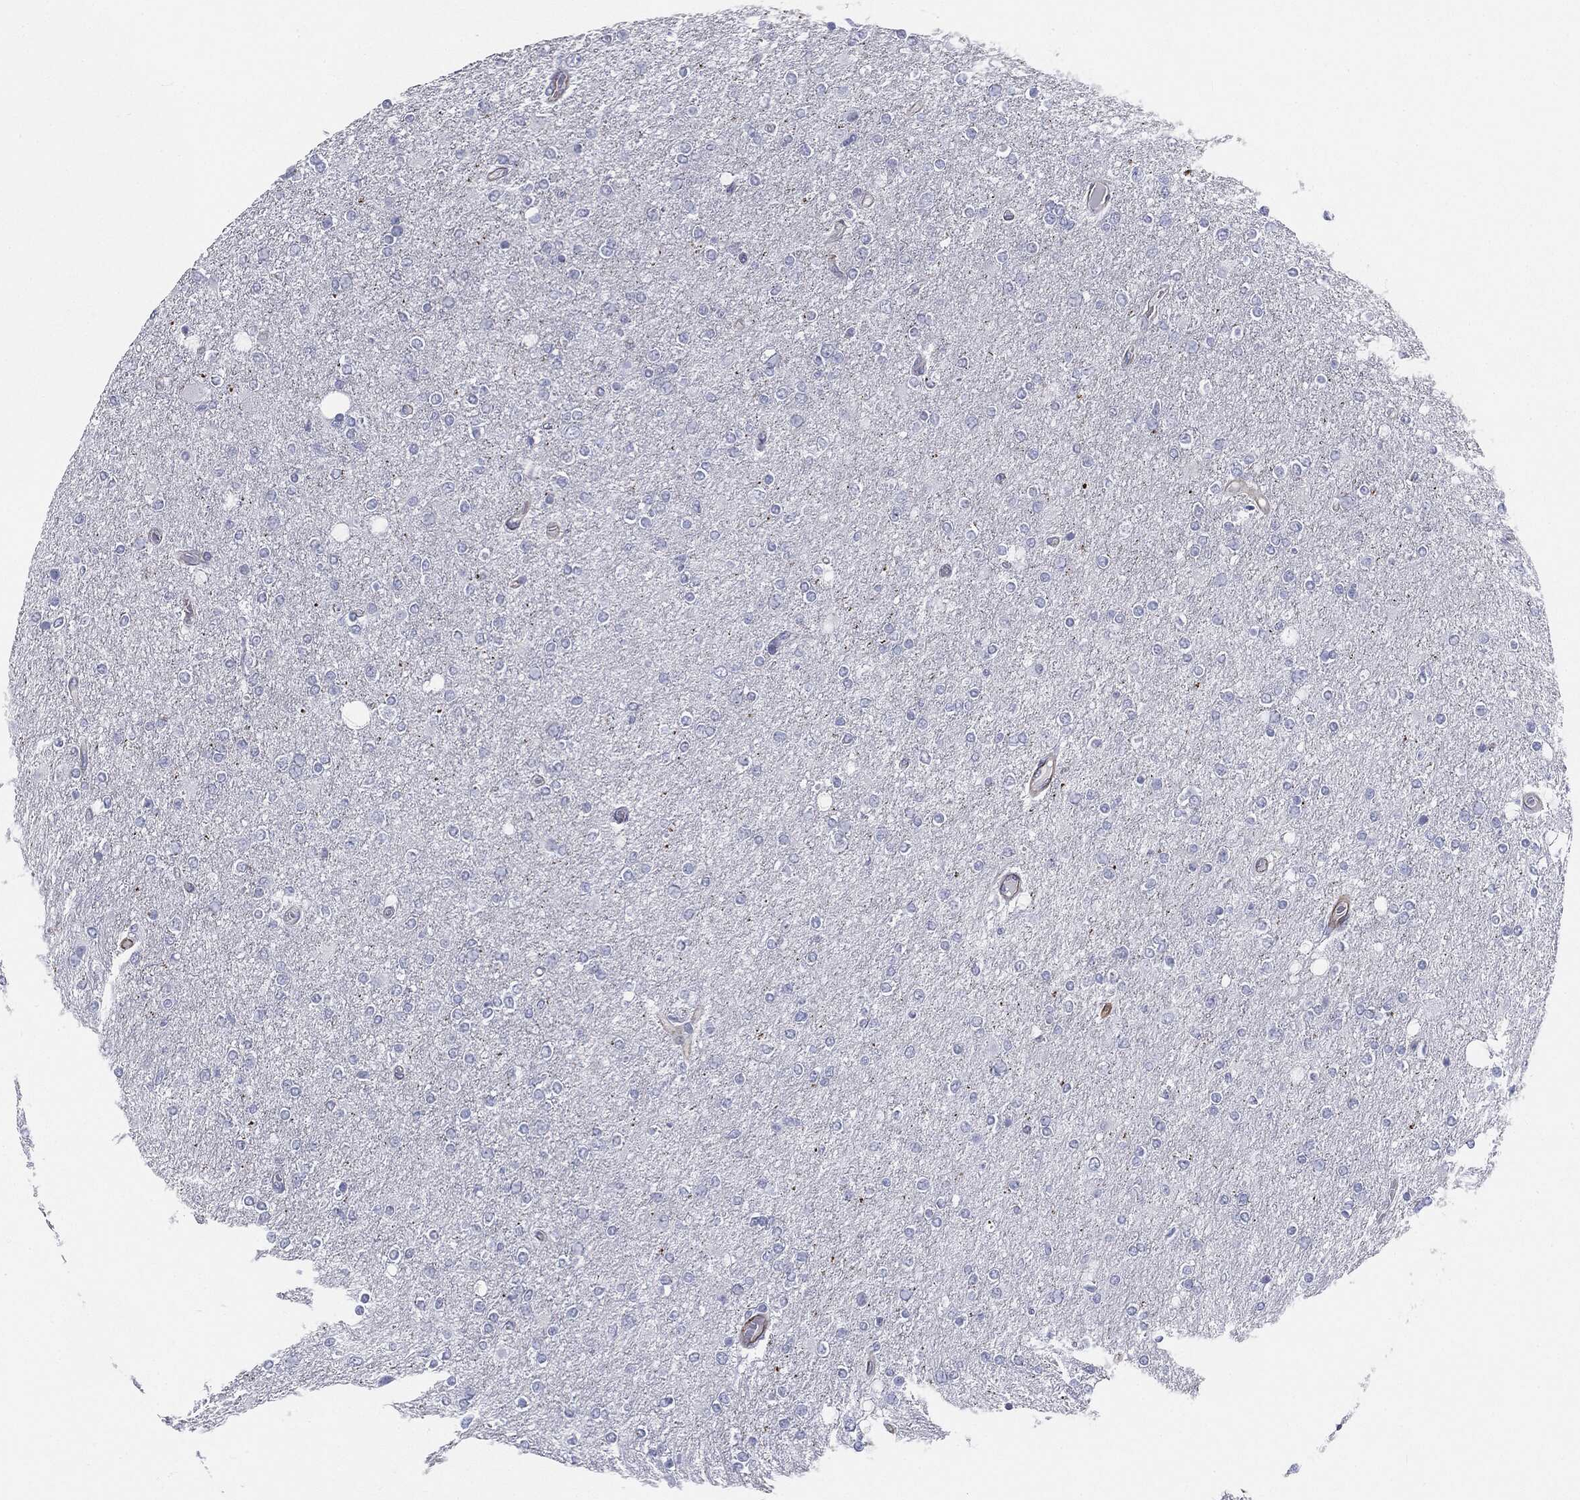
{"staining": {"intensity": "negative", "quantity": "none", "location": "none"}, "tissue": "glioma", "cell_type": "Tumor cells", "image_type": "cancer", "snomed": [{"axis": "morphology", "description": "Glioma, malignant, High grade"}, {"axis": "topography", "description": "Cerebral cortex"}], "caption": "There is no significant staining in tumor cells of glioma. The staining is performed using DAB (3,3'-diaminobenzidine) brown chromogen with nuclei counter-stained in using hematoxylin.", "gene": "MUC5AC", "patient": {"sex": "male", "age": 70}}